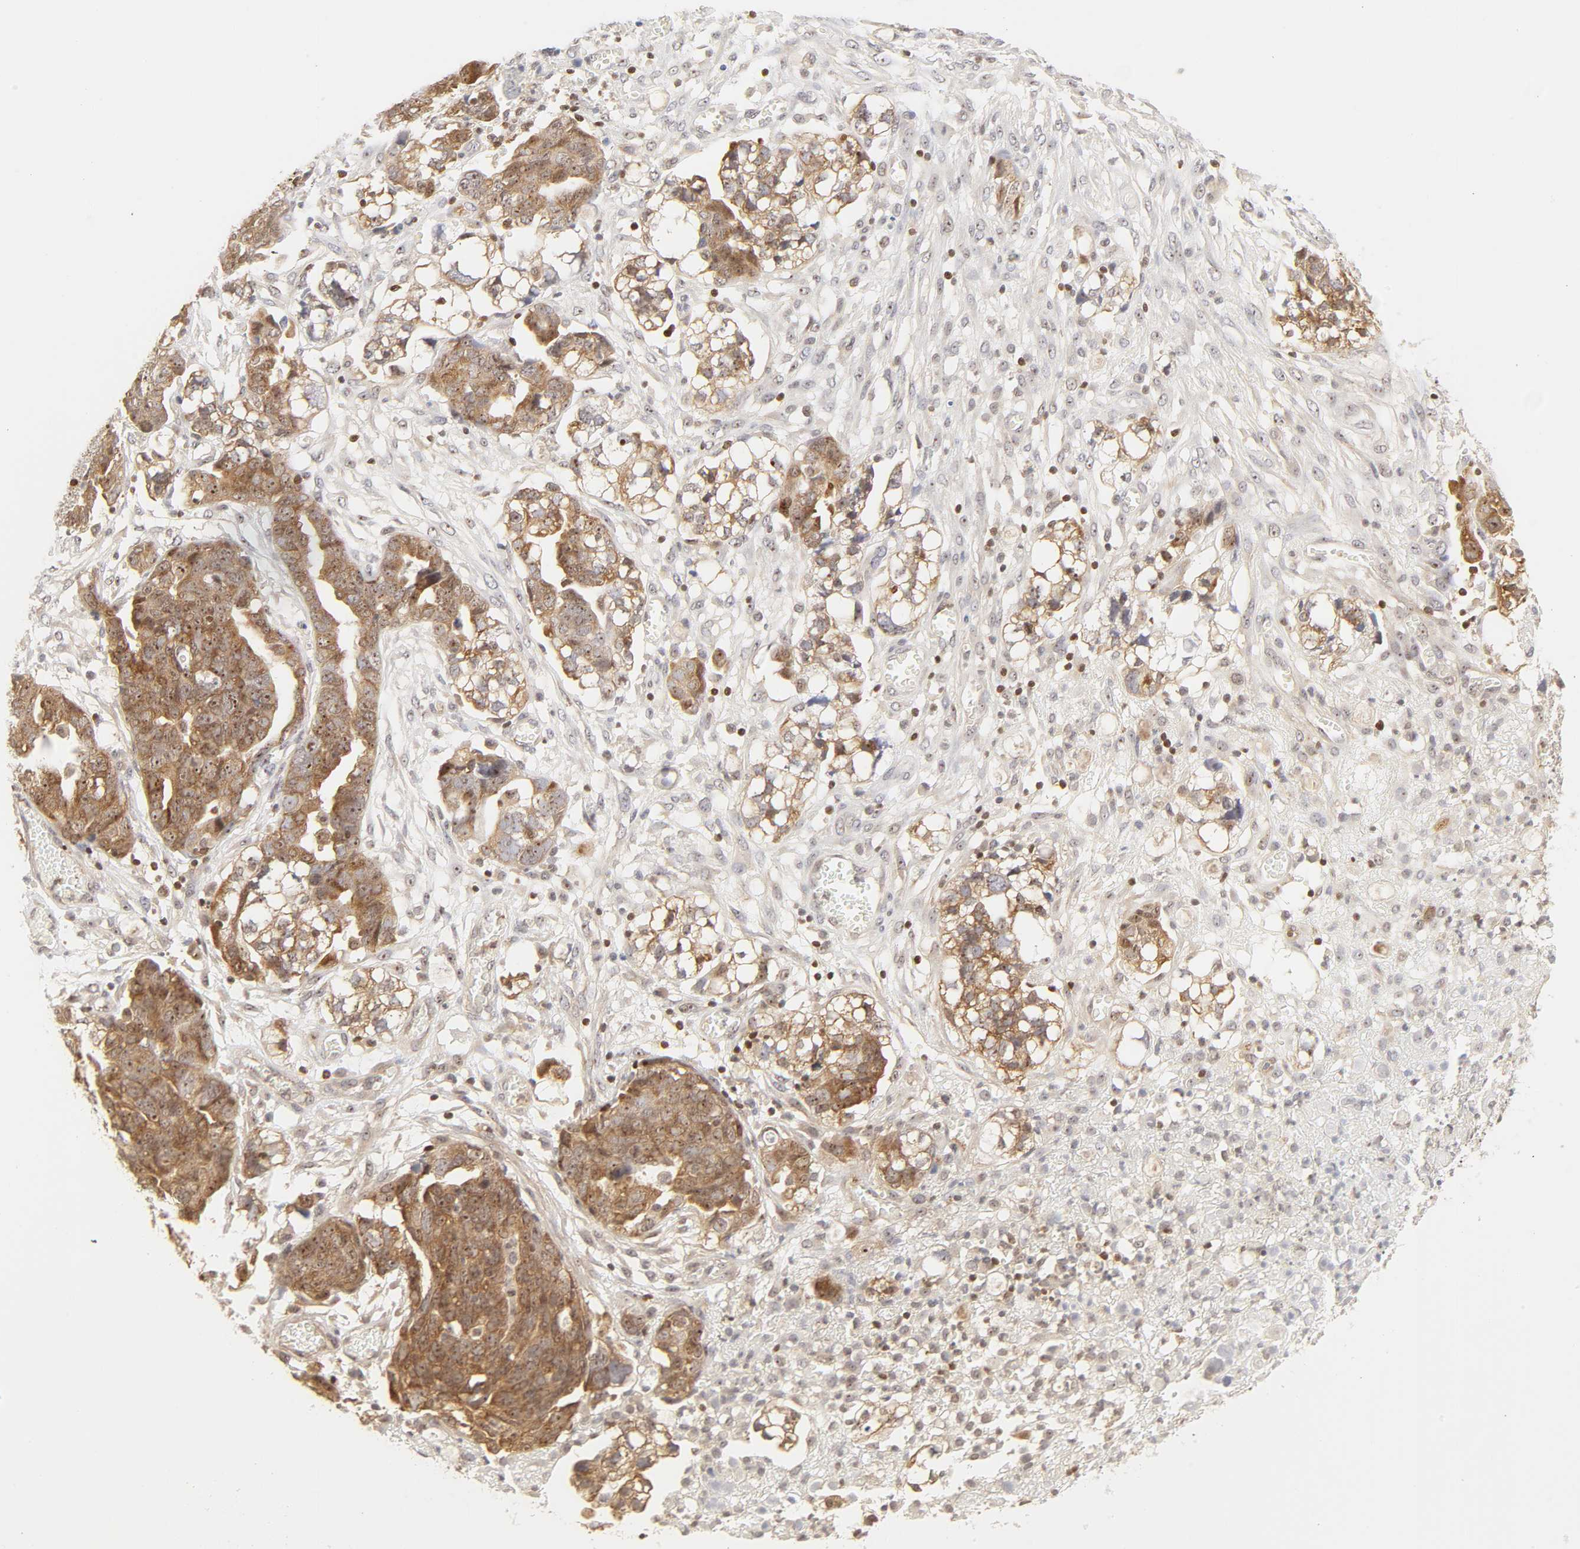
{"staining": {"intensity": "strong", "quantity": ">75%", "location": "cytoplasmic/membranous,nuclear"}, "tissue": "ovarian cancer", "cell_type": "Tumor cells", "image_type": "cancer", "snomed": [{"axis": "morphology", "description": "Normal tissue, NOS"}, {"axis": "morphology", "description": "Cystadenocarcinoma, serous, NOS"}, {"axis": "topography", "description": "Fallopian tube"}, {"axis": "topography", "description": "Ovary"}], "caption": "A histopathology image of ovarian cancer (serous cystadenocarcinoma) stained for a protein demonstrates strong cytoplasmic/membranous and nuclear brown staining in tumor cells. Nuclei are stained in blue.", "gene": "KIF2A", "patient": {"sex": "female", "age": 56}}